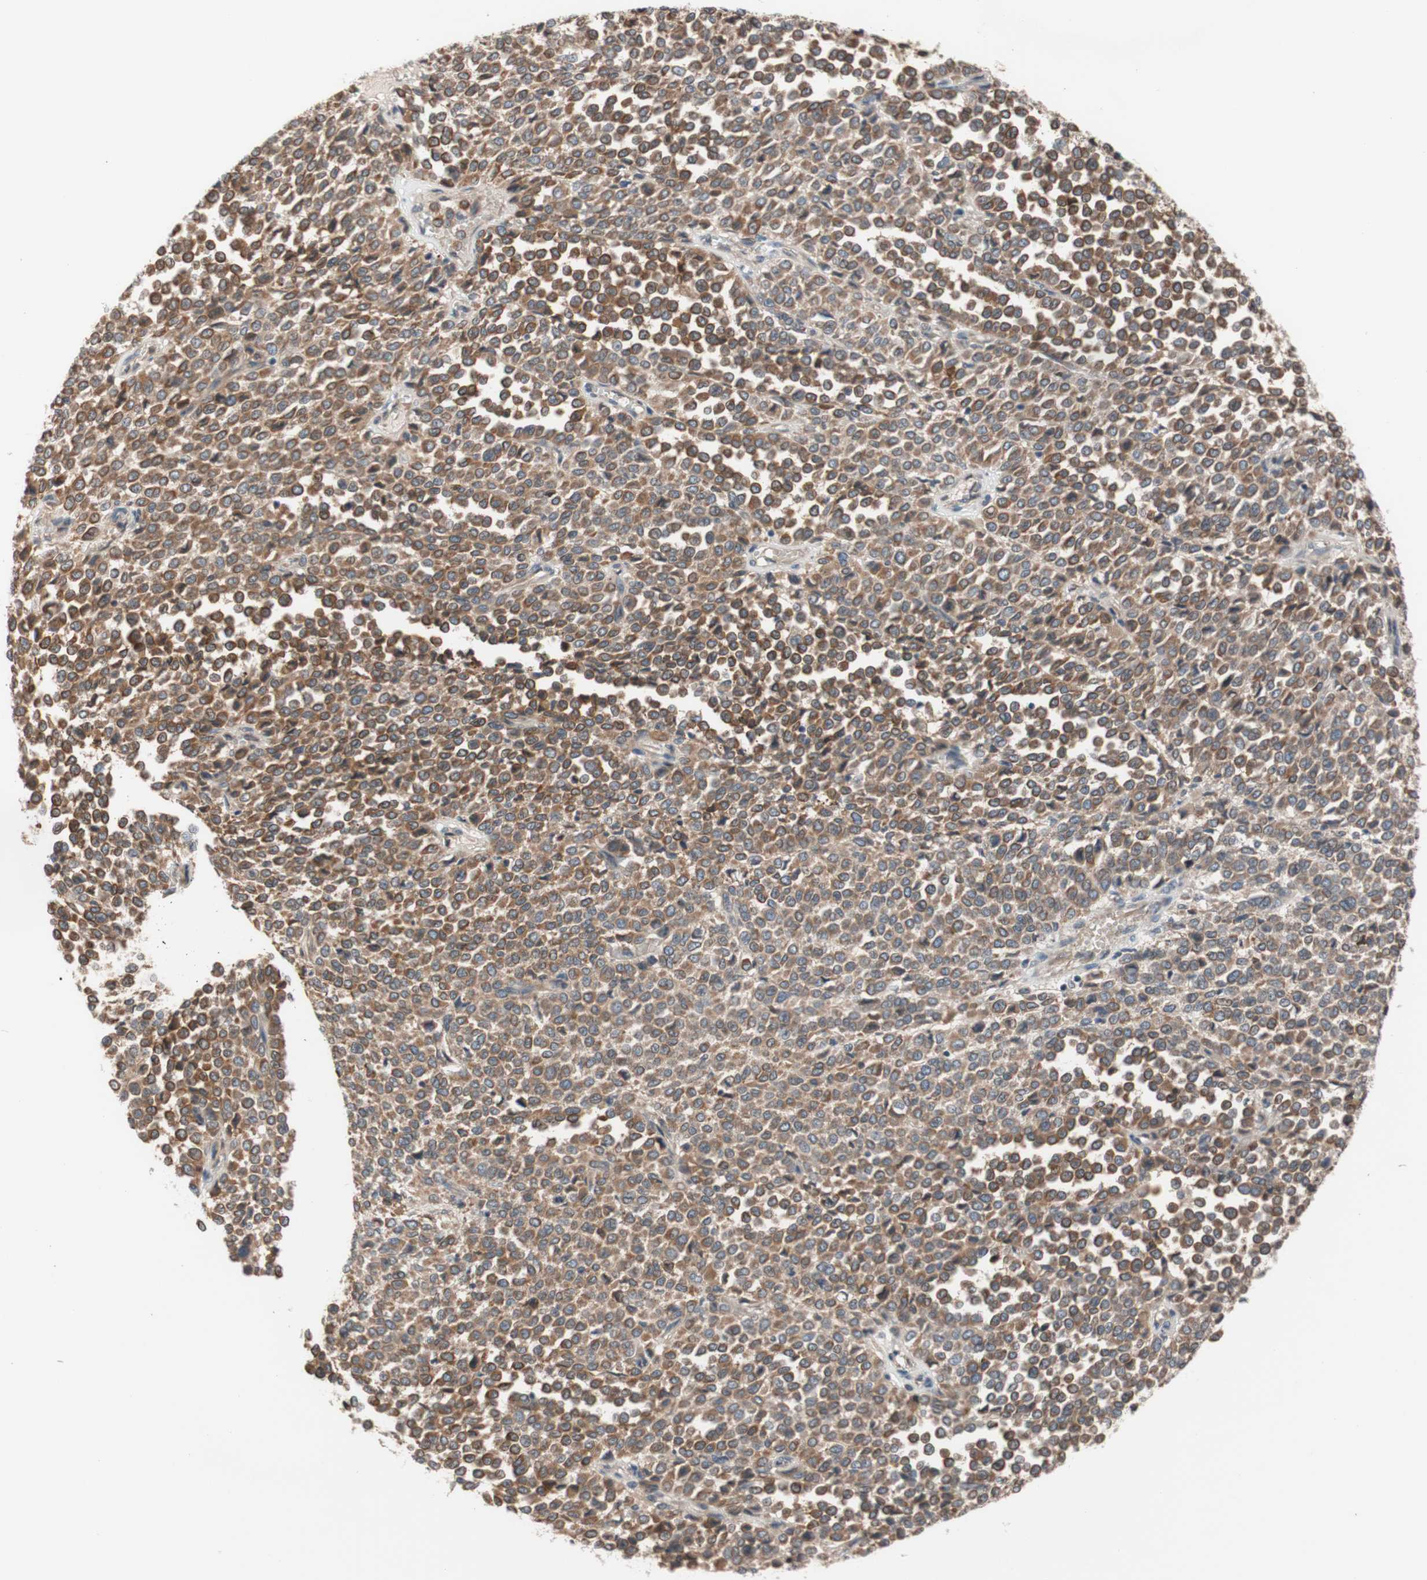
{"staining": {"intensity": "moderate", "quantity": ">75%", "location": "cytoplasmic/membranous"}, "tissue": "melanoma", "cell_type": "Tumor cells", "image_type": "cancer", "snomed": [{"axis": "morphology", "description": "Malignant melanoma, Metastatic site"}, {"axis": "topography", "description": "Pancreas"}], "caption": "High-power microscopy captured an immunohistochemistry (IHC) image of melanoma, revealing moderate cytoplasmic/membranous staining in about >75% of tumor cells. The protein is shown in brown color, while the nuclei are stained blue.", "gene": "CD55", "patient": {"sex": "female", "age": 30}}